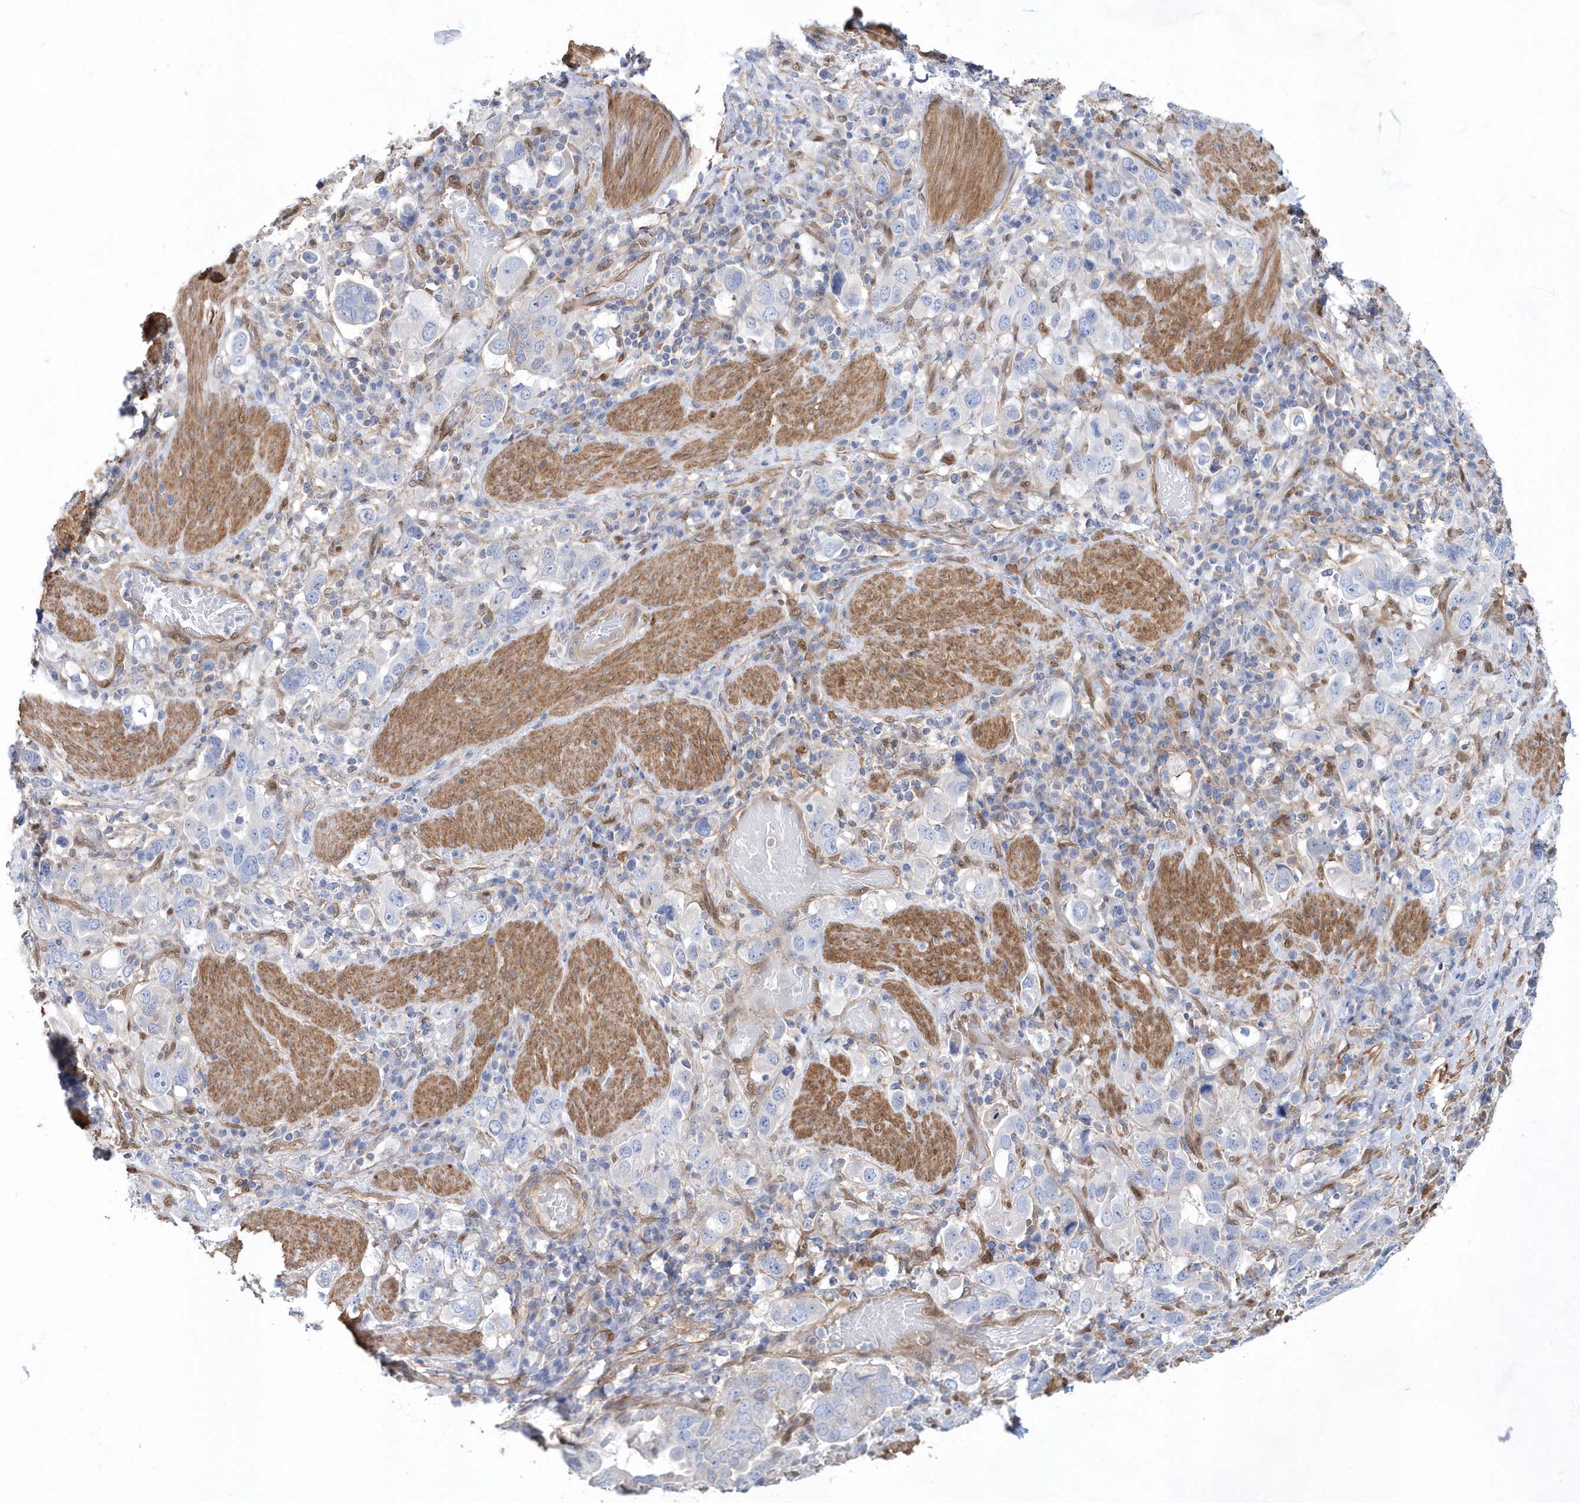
{"staining": {"intensity": "negative", "quantity": "none", "location": "none"}, "tissue": "stomach cancer", "cell_type": "Tumor cells", "image_type": "cancer", "snomed": [{"axis": "morphology", "description": "Adenocarcinoma, NOS"}, {"axis": "topography", "description": "Stomach, upper"}], "caption": "Immunohistochemistry micrograph of neoplastic tissue: stomach adenocarcinoma stained with DAB (3,3'-diaminobenzidine) shows no significant protein positivity in tumor cells.", "gene": "BDH2", "patient": {"sex": "male", "age": 62}}